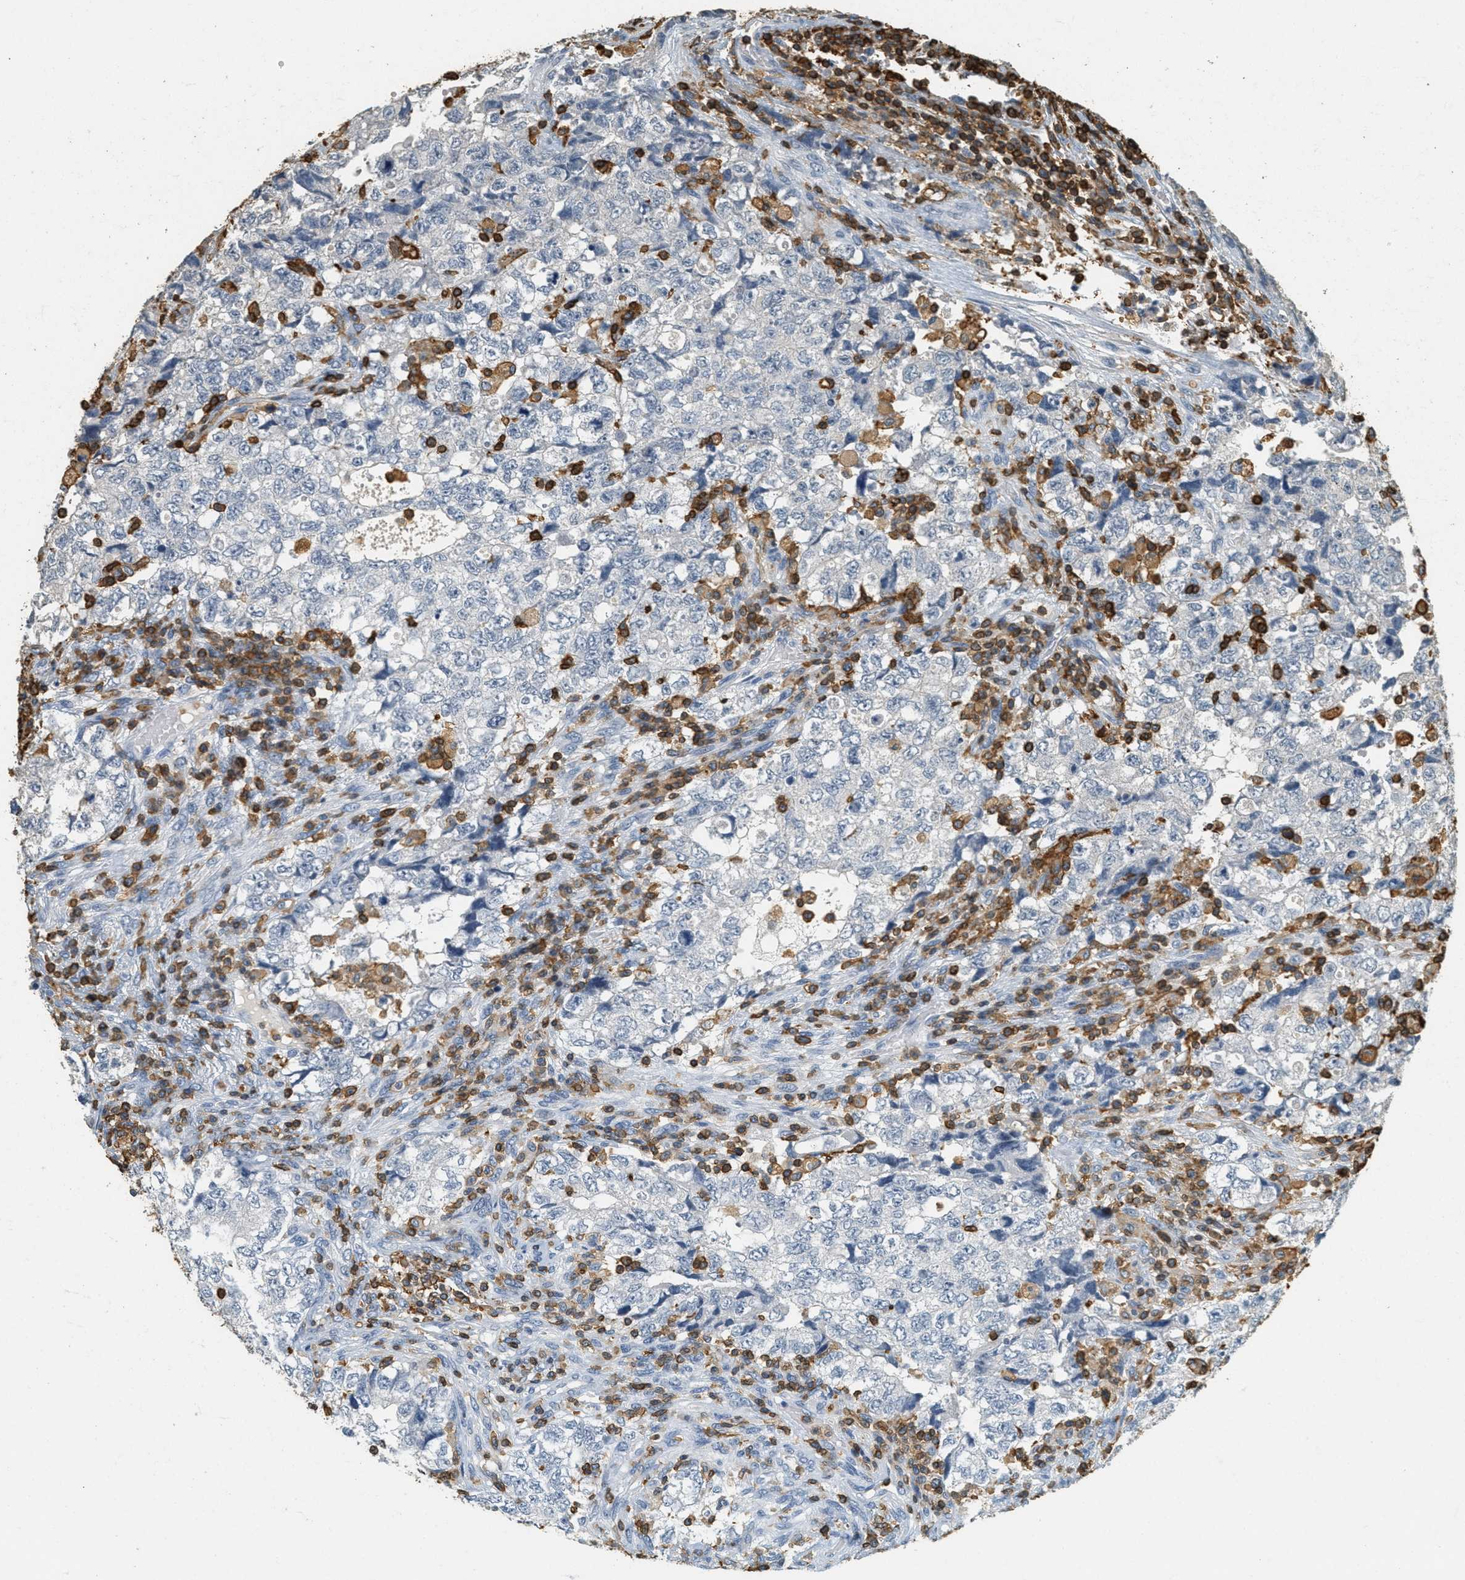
{"staining": {"intensity": "negative", "quantity": "none", "location": "none"}, "tissue": "testis cancer", "cell_type": "Tumor cells", "image_type": "cancer", "snomed": [{"axis": "morphology", "description": "Carcinoma, Embryonal, NOS"}, {"axis": "topography", "description": "Testis"}], "caption": "Immunohistochemistry of testis embryonal carcinoma reveals no positivity in tumor cells.", "gene": "LSP1", "patient": {"sex": "male", "age": 36}}